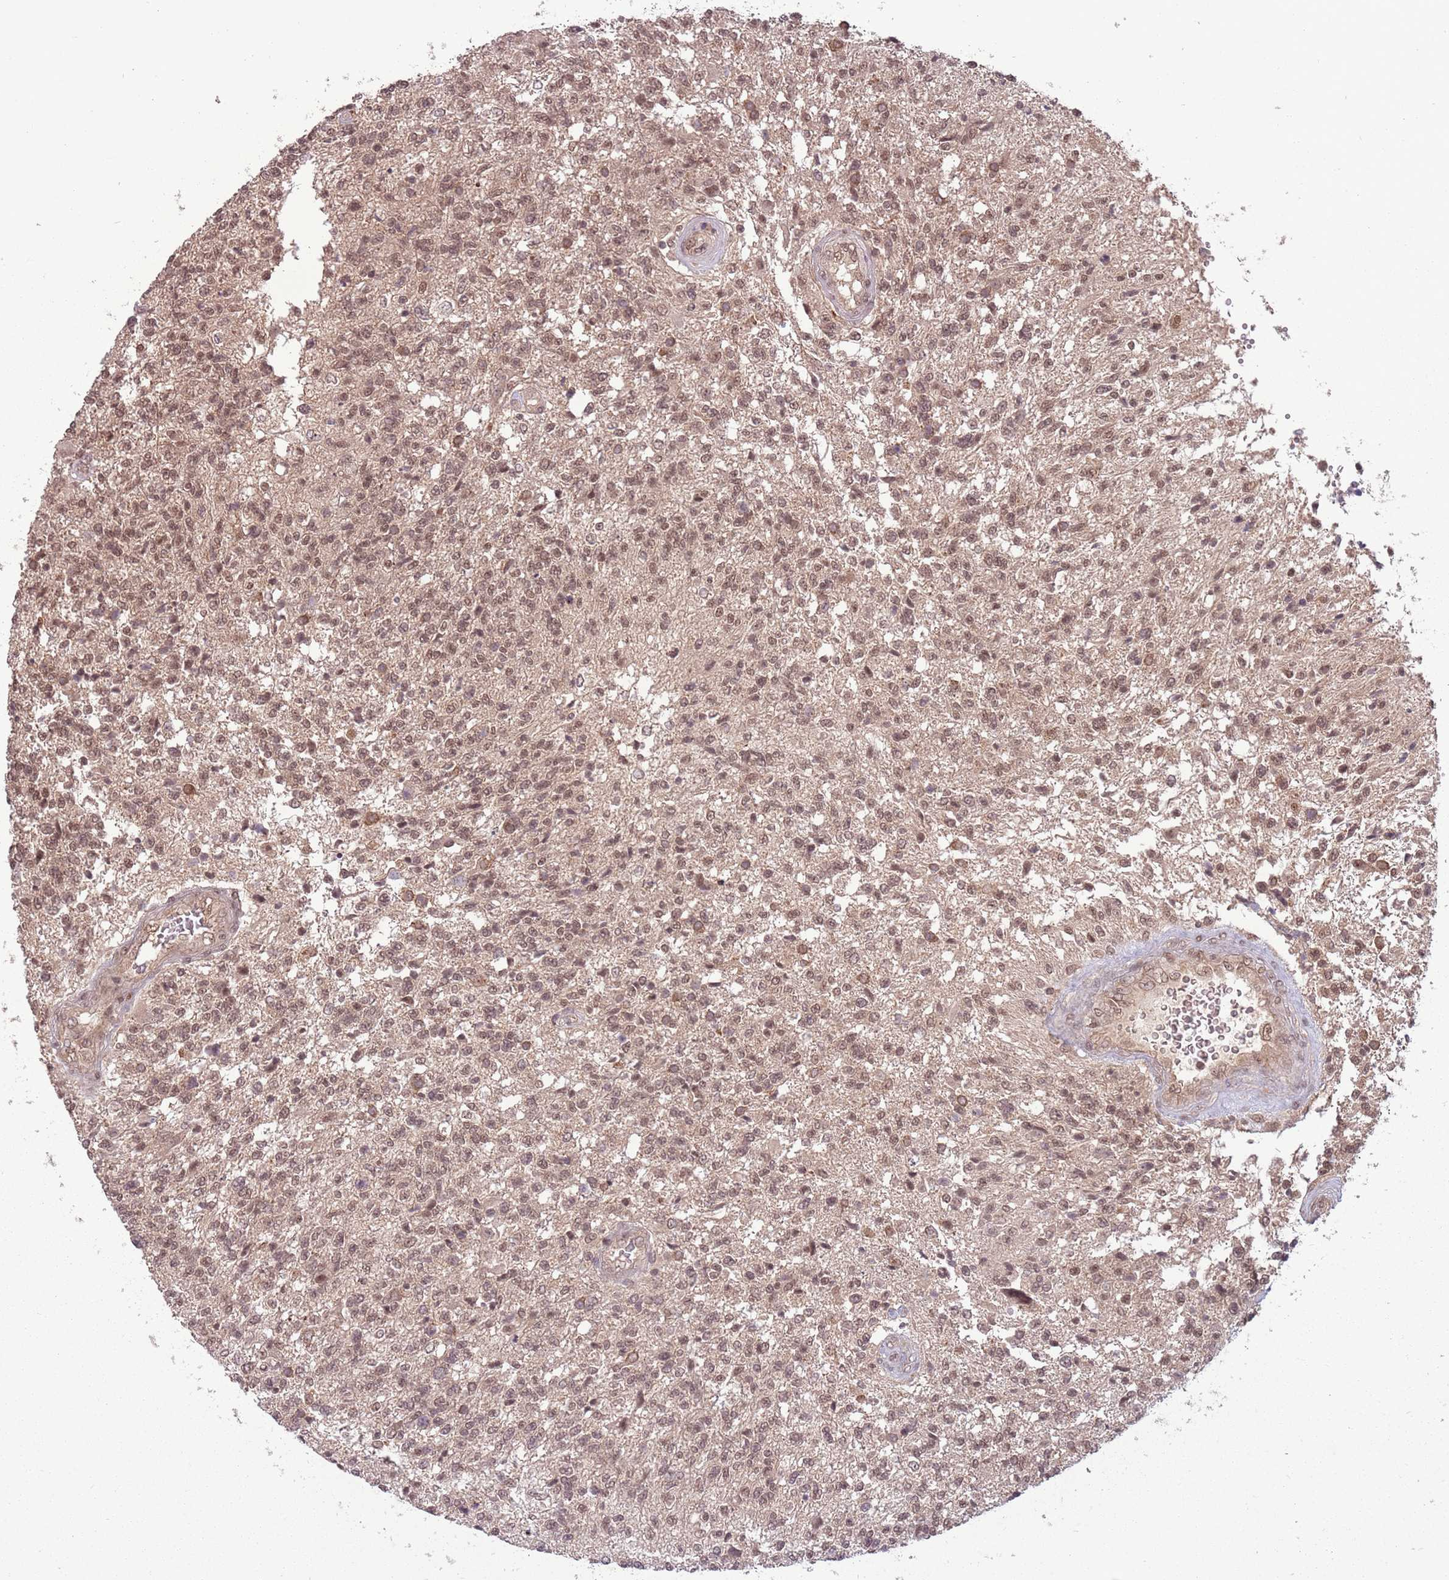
{"staining": {"intensity": "weak", "quantity": ">75%", "location": "nuclear"}, "tissue": "glioma", "cell_type": "Tumor cells", "image_type": "cancer", "snomed": [{"axis": "morphology", "description": "Glioma, malignant, High grade"}, {"axis": "topography", "description": "Brain"}], "caption": "DAB immunohistochemical staining of glioma reveals weak nuclear protein expression in approximately >75% of tumor cells.", "gene": "ADAMTS3", "patient": {"sex": "male", "age": 56}}